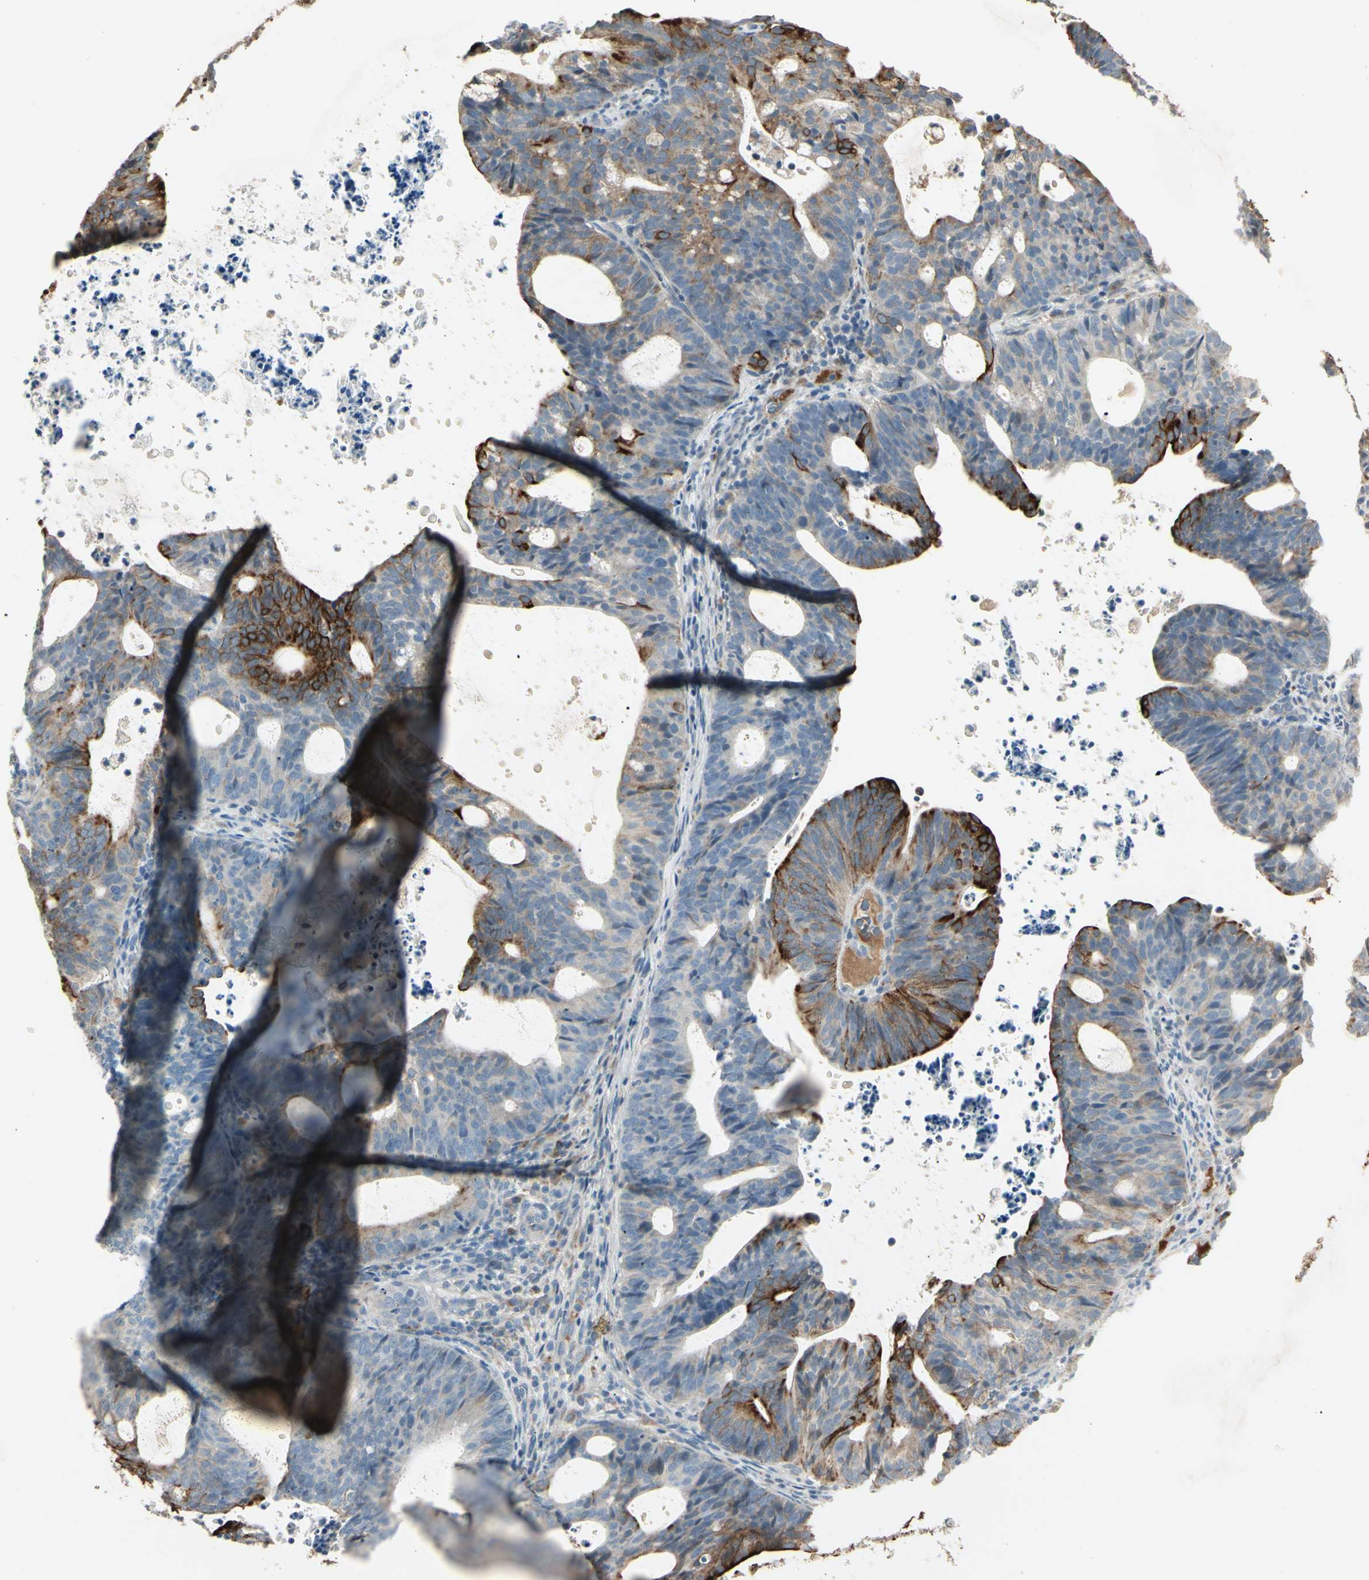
{"staining": {"intensity": "strong", "quantity": "<25%", "location": "cytoplasmic/membranous"}, "tissue": "endometrial cancer", "cell_type": "Tumor cells", "image_type": "cancer", "snomed": [{"axis": "morphology", "description": "Adenocarcinoma, NOS"}, {"axis": "topography", "description": "Uterus"}], "caption": "DAB (3,3'-diaminobenzidine) immunohistochemical staining of human endometrial adenocarcinoma reveals strong cytoplasmic/membranous protein staining in approximately <25% of tumor cells. (brown staining indicates protein expression, while blue staining denotes nuclei).", "gene": "SKIL", "patient": {"sex": "female", "age": 83}}